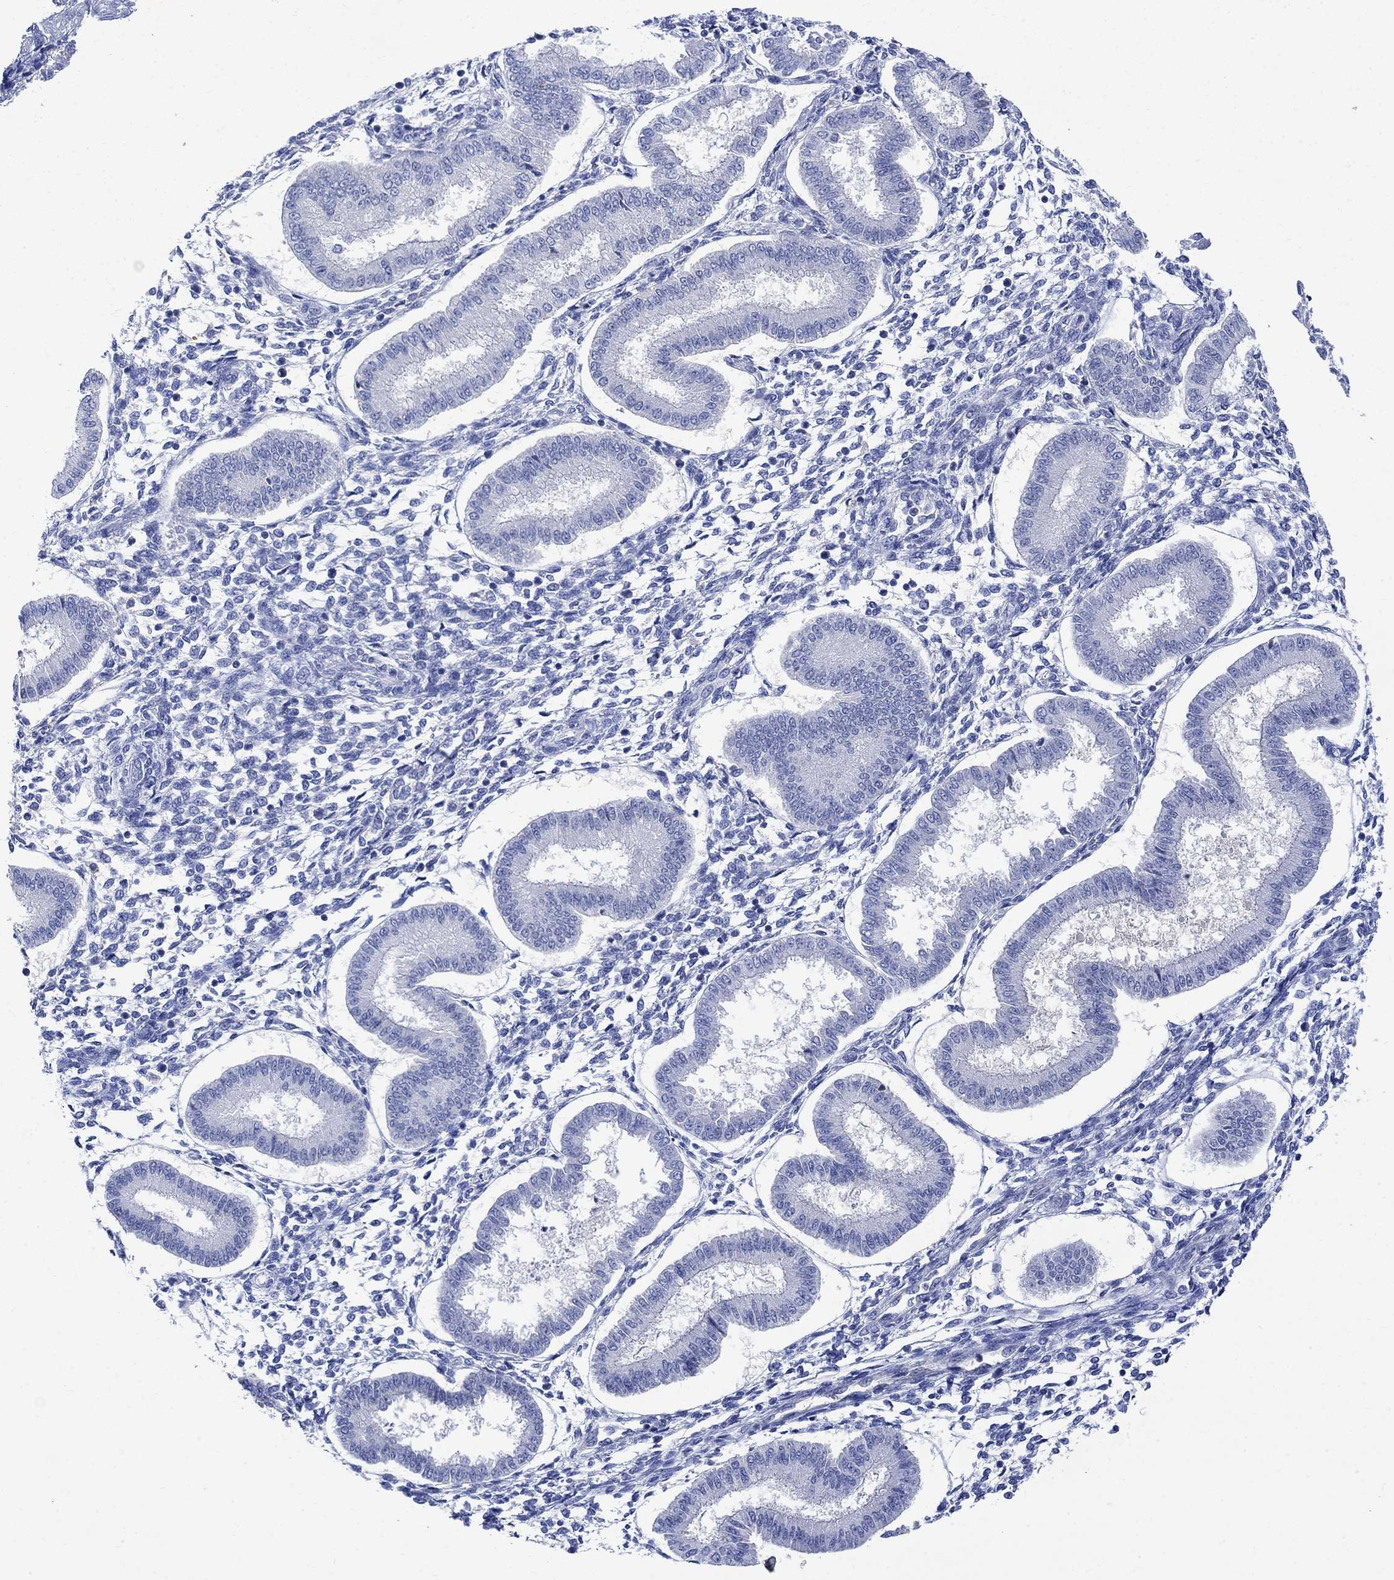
{"staining": {"intensity": "negative", "quantity": "none", "location": "none"}, "tissue": "endometrium", "cell_type": "Cells in endometrial stroma", "image_type": "normal", "snomed": [{"axis": "morphology", "description": "Normal tissue, NOS"}, {"axis": "topography", "description": "Endometrium"}], "caption": "This histopathology image is of unremarkable endometrium stained with immunohistochemistry (IHC) to label a protein in brown with the nuclei are counter-stained blue. There is no expression in cells in endometrial stroma.", "gene": "ARSK", "patient": {"sex": "female", "age": 43}}